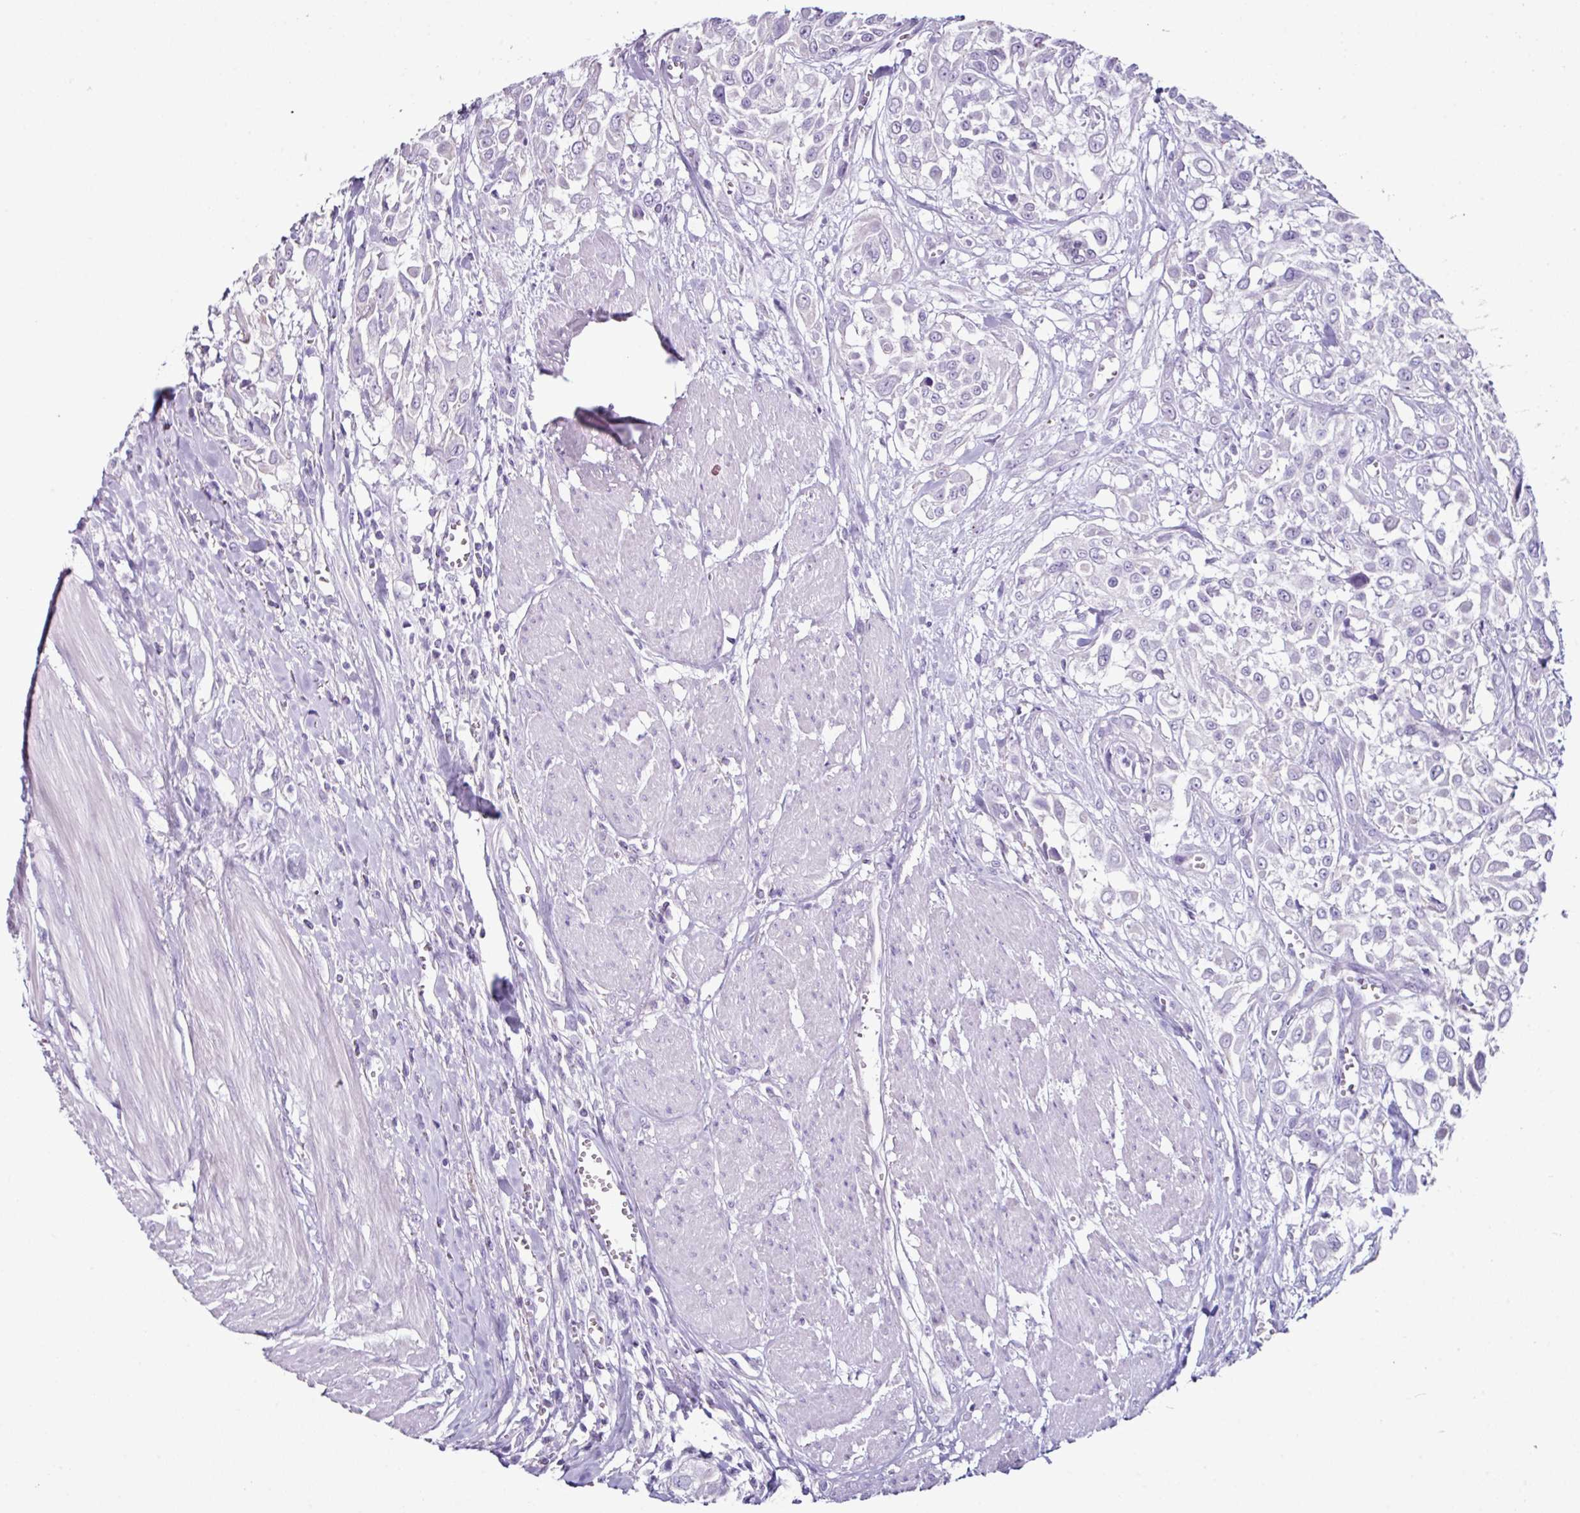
{"staining": {"intensity": "negative", "quantity": "none", "location": "none"}, "tissue": "urothelial cancer", "cell_type": "Tumor cells", "image_type": "cancer", "snomed": [{"axis": "morphology", "description": "Urothelial carcinoma, High grade"}, {"axis": "topography", "description": "Urinary bladder"}], "caption": "Immunohistochemistry of human urothelial cancer exhibits no expression in tumor cells.", "gene": "GLP2R", "patient": {"sex": "male", "age": 57}}